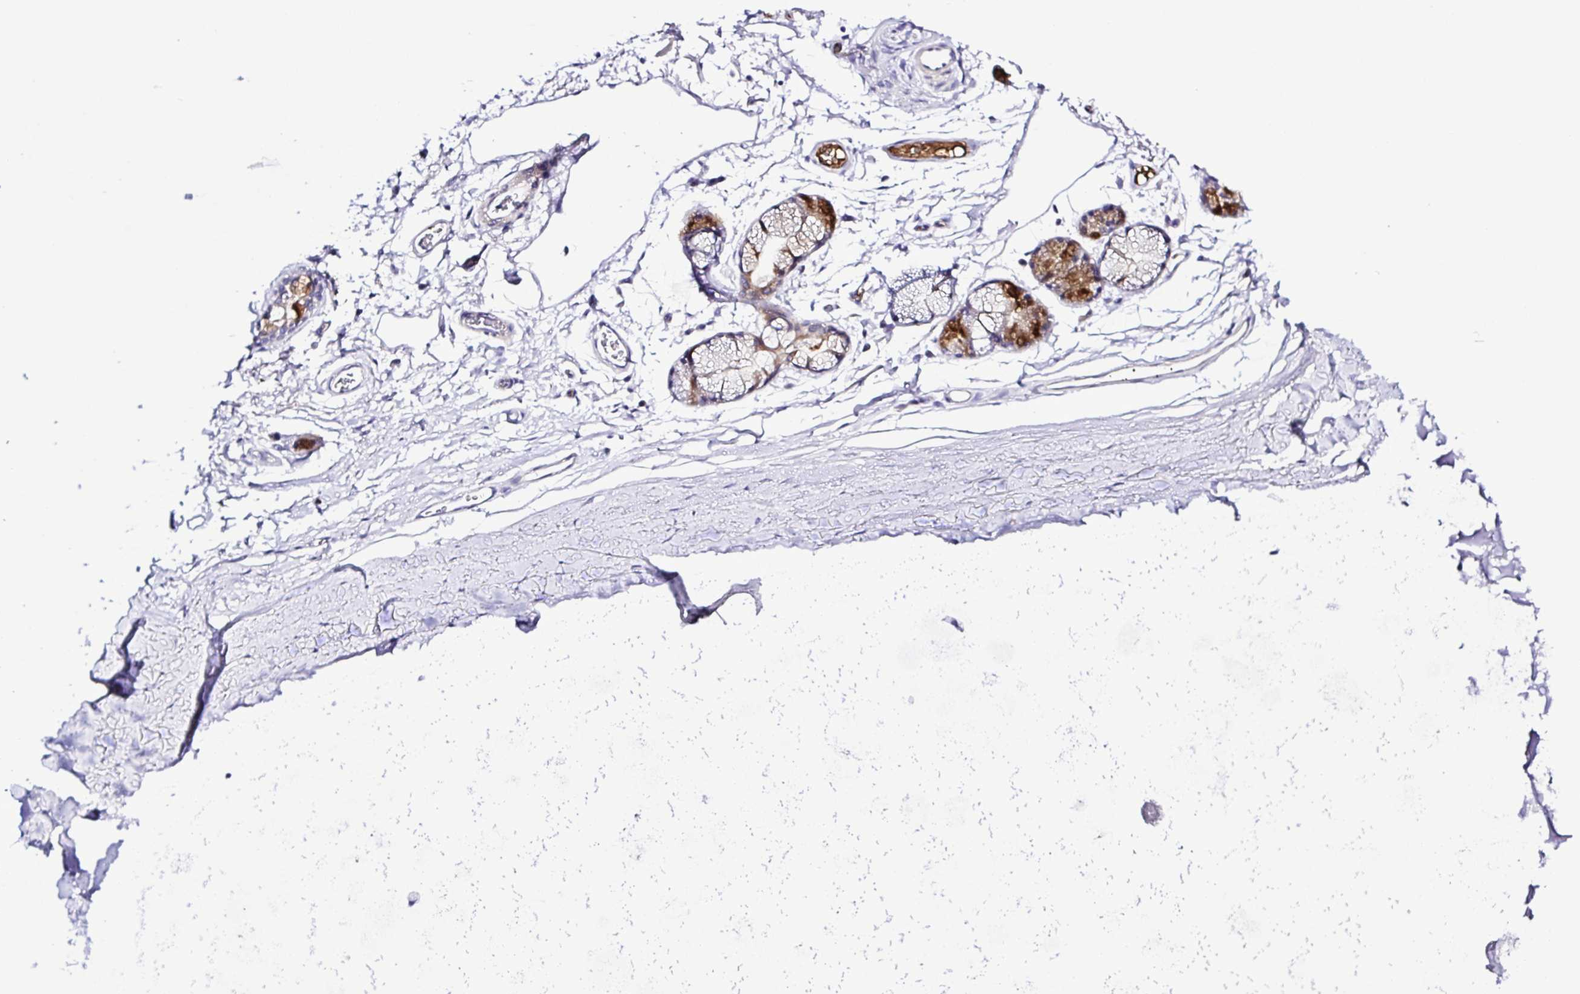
{"staining": {"intensity": "negative", "quantity": "none", "location": "none"}, "tissue": "adipose tissue", "cell_type": "Adipocytes", "image_type": "normal", "snomed": [{"axis": "morphology", "description": "Normal tissue, NOS"}, {"axis": "topography", "description": "Cartilage tissue"}, {"axis": "topography", "description": "Bronchus"}], "caption": "DAB (3,3'-diaminobenzidine) immunohistochemical staining of benign adipose tissue shows no significant positivity in adipocytes. (Brightfield microscopy of DAB (3,3'-diaminobenzidine) IHC at high magnification).", "gene": "GABBR2", "patient": {"sex": "female", "age": 79}}